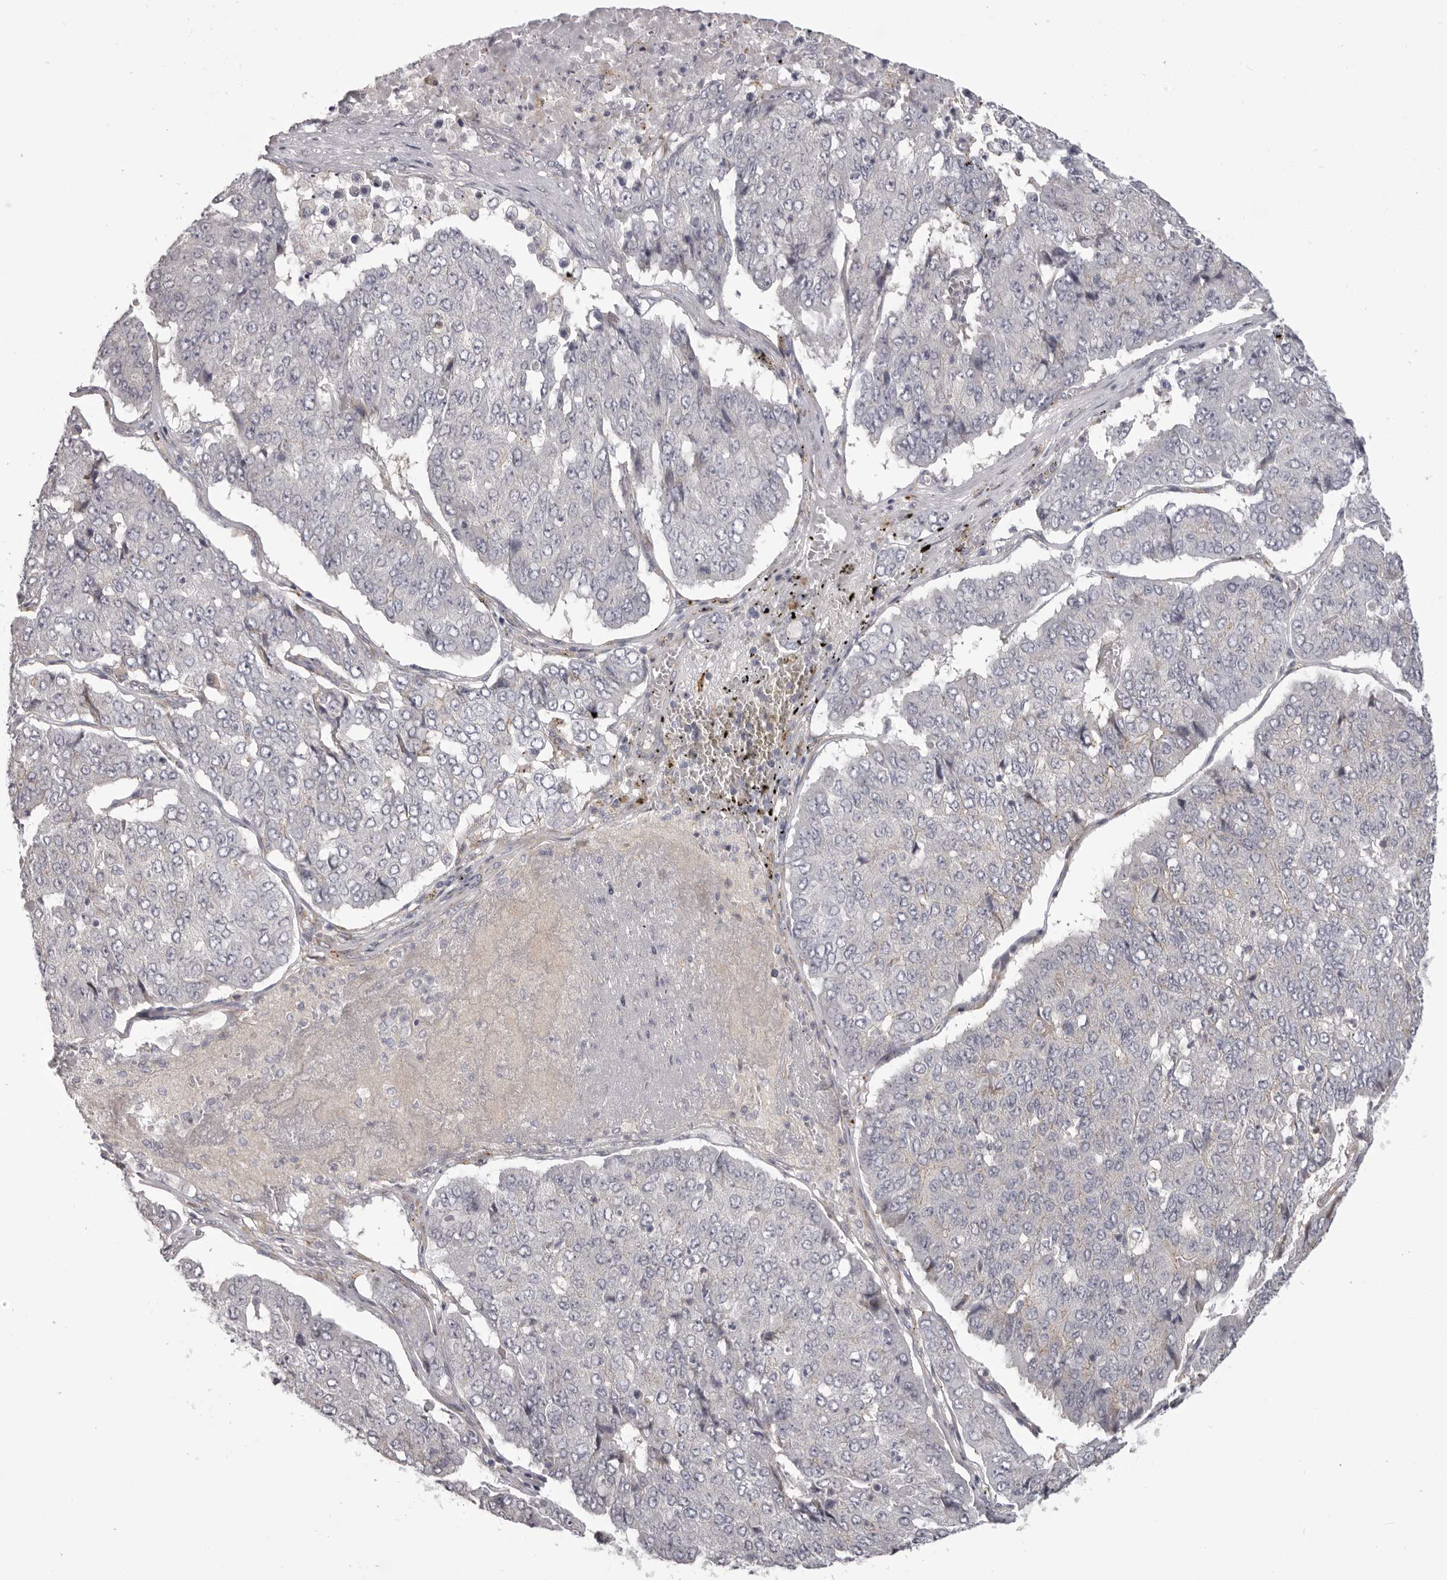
{"staining": {"intensity": "negative", "quantity": "none", "location": "none"}, "tissue": "pancreatic cancer", "cell_type": "Tumor cells", "image_type": "cancer", "snomed": [{"axis": "morphology", "description": "Adenocarcinoma, NOS"}, {"axis": "topography", "description": "Pancreas"}], "caption": "DAB immunohistochemical staining of pancreatic adenocarcinoma reveals no significant expression in tumor cells.", "gene": "OTUD3", "patient": {"sex": "male", "age": 50}}